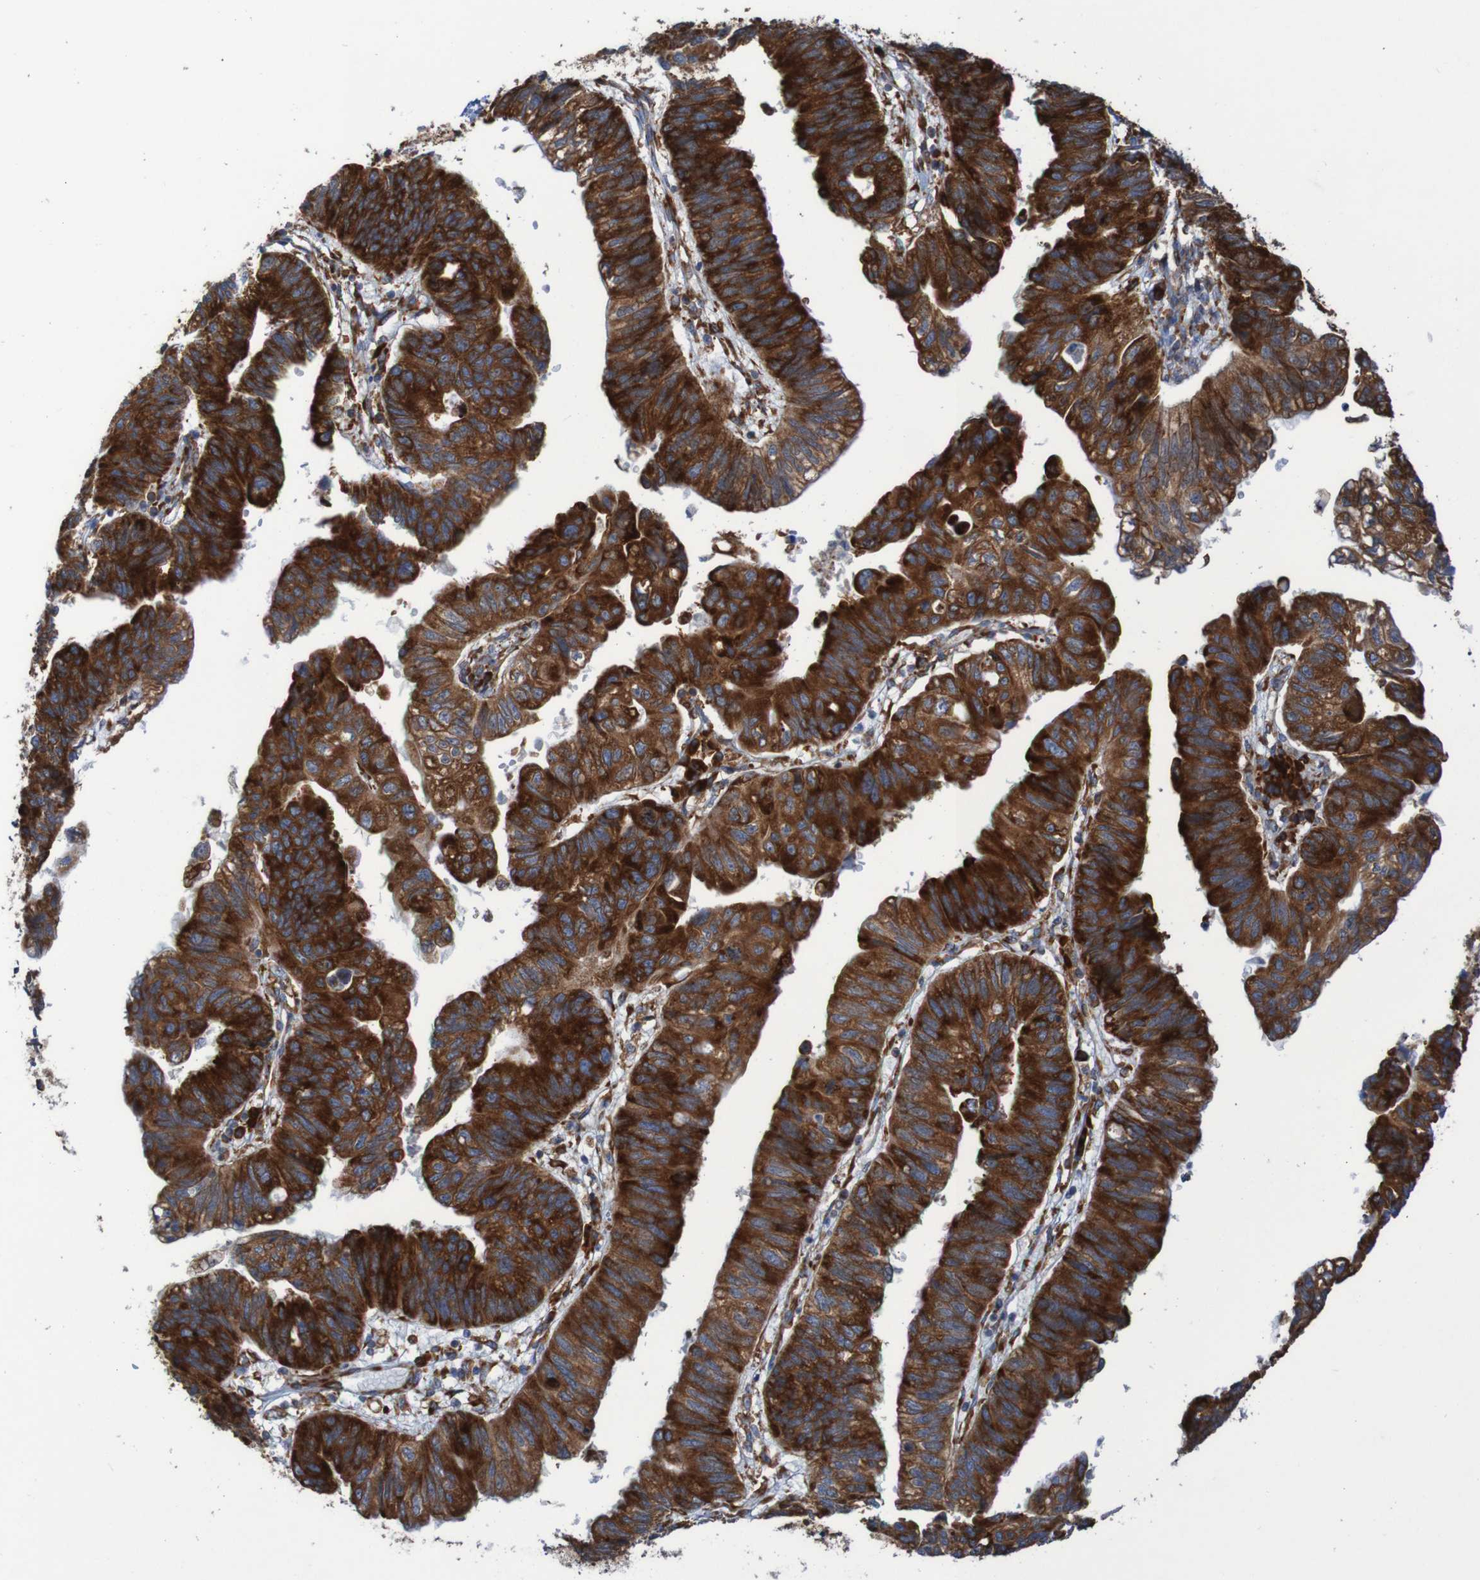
{"staining": {"intensity": "strong", "quantity": ">75%", "location": "cytoplasmic/membranous"}, "tissue": "stomach cancer", "cell_type": "Tumor cells", "image_type": "cancer", "snomed": [{"axis": "morphology", "description": "Adenocarcinoma, NOS"}, {"axis": "topography", "description": "Stomach"}], "caption": "Immunohistochemistry (IHC) staining of adenocarcinoma (stomach), which displays high levels of strong cytoplasmic/membranous expression in approximately >75% of tumor cells indicating strong cytoplasmic/membranous protein expression. The staining was performed using DAB (brown) for protein detection and nuclei were counterstained in hematoxylin (blue).", "gene": "RPL10", "patient": {"sex": "male", "age": 59}}